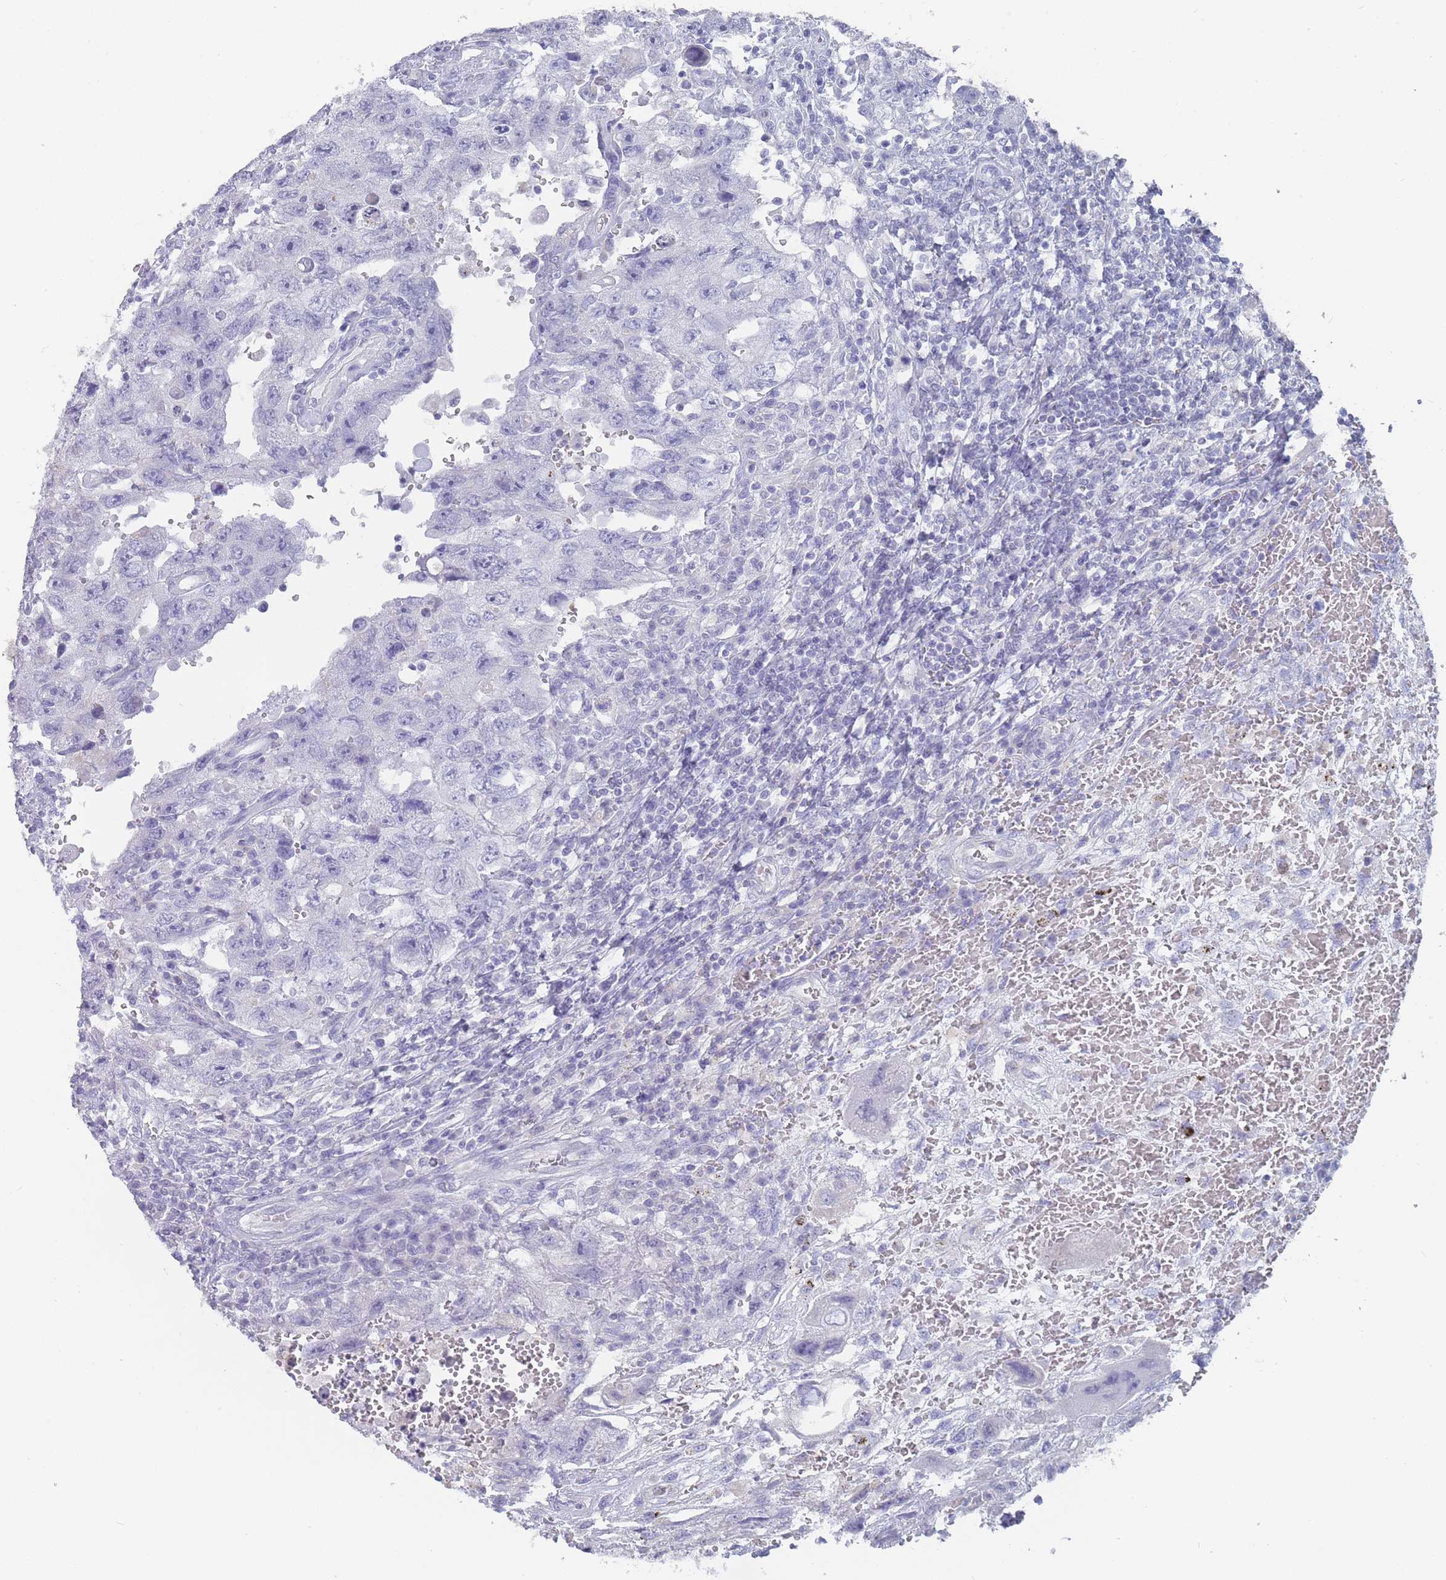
{"staining": {"intensity": "negative", "quantity": "none", "location": "none"}, "tissue": "testis cancer", "cell_type": "Tumor cells", "image_type": "cancer", "snomed": [{"axis": "morphology", "description": "Carcinoma, Embryonal, NOS"}, {"axis": "topography", "description": "Testis"}], "caption": "Protein analysis of testis embryonal carcinoma demonstrates no significant positivity in tumor cells.", "gene": "CYP51A1", "patient": {"sex": "male", "age": 26}}